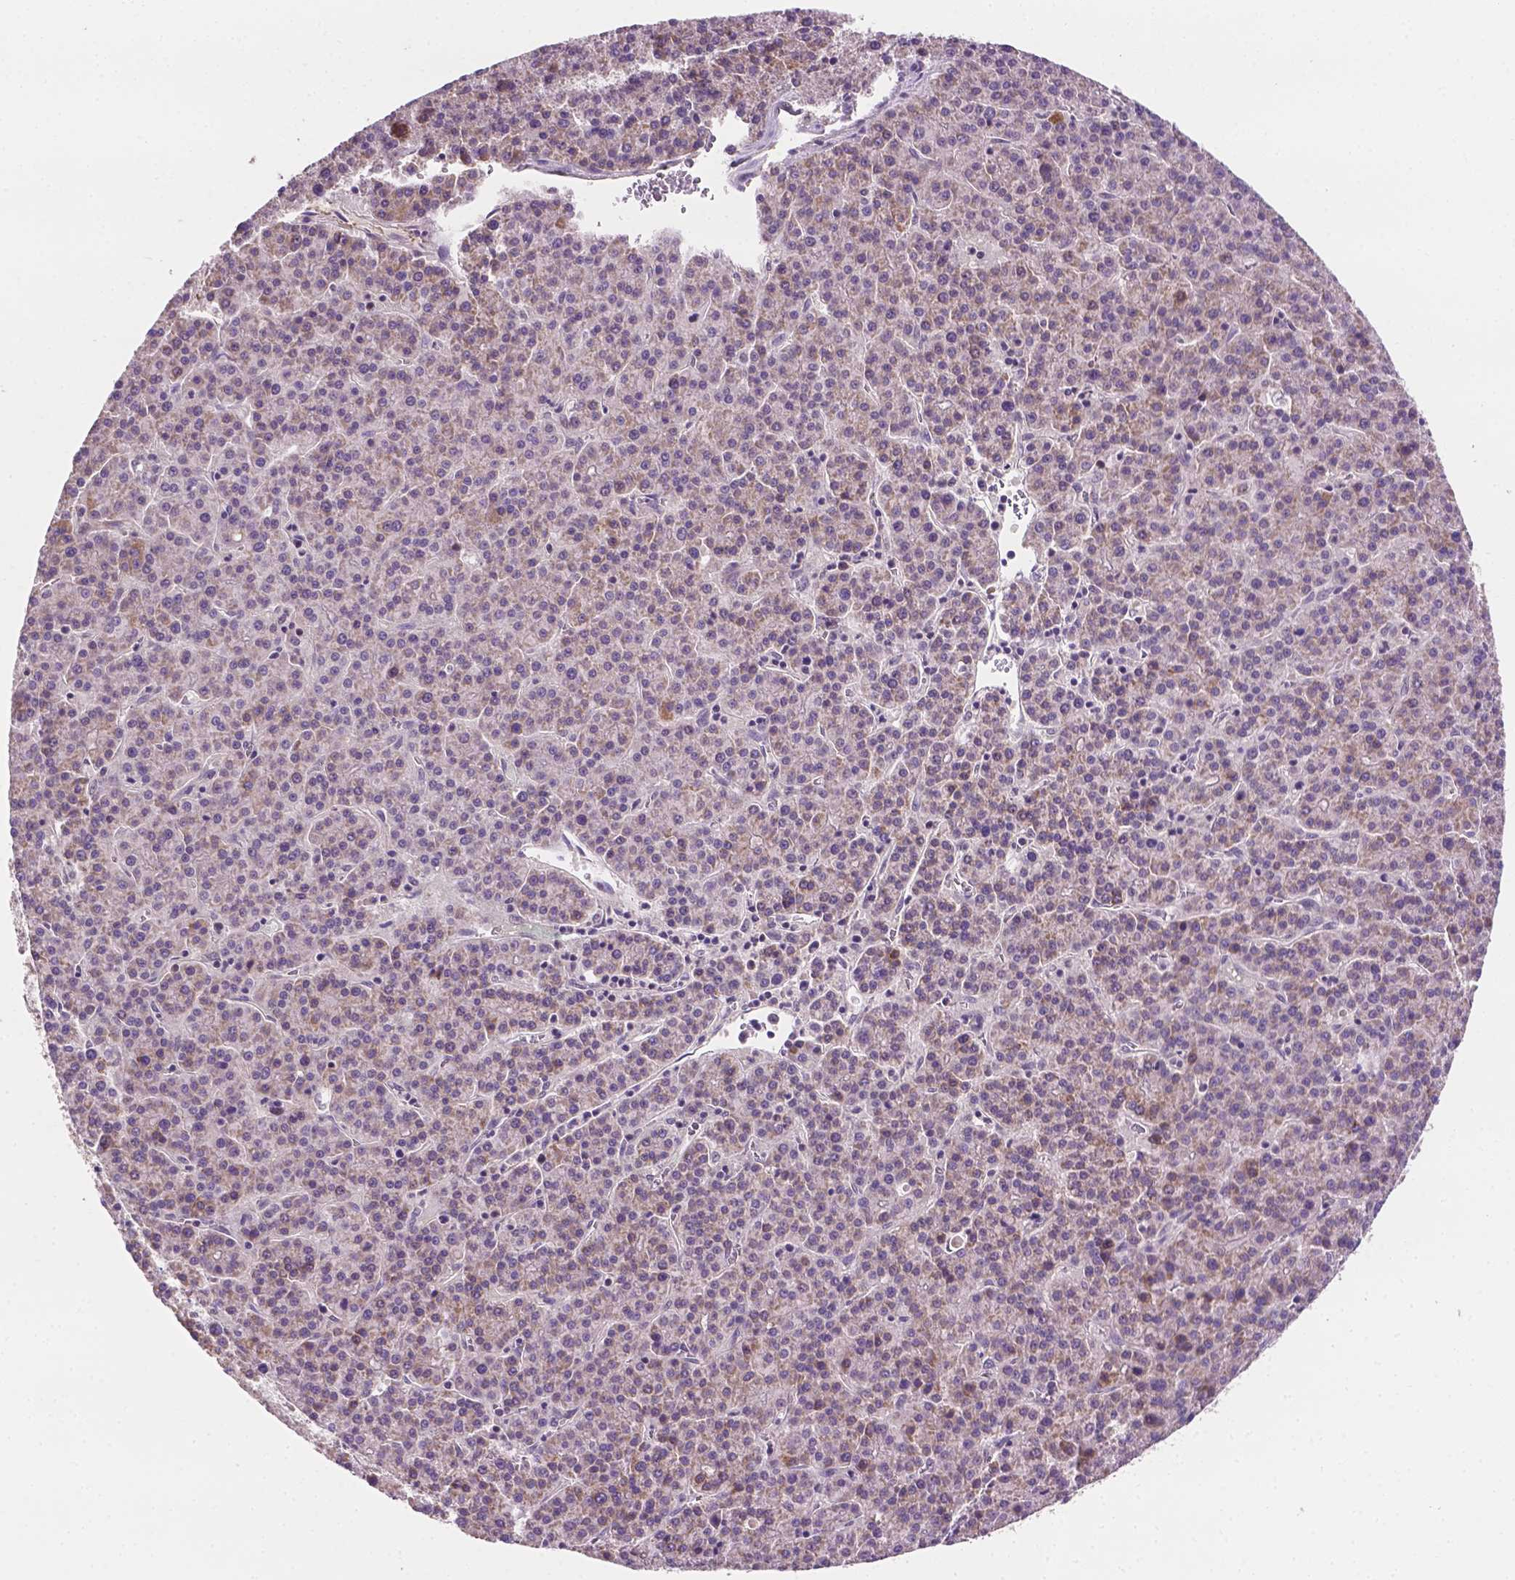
{"staining": {"intensity": "weak", "quantity": "25%-75%", "location": "cytoplasmic/membranous"}, "tissue": "liver cancer", "cell_type": "Tumor cells", "image_type": "cancer", "snomed": [{"axis": "morphology", "description": "Carcinoma, Hepatocellular, NOS"}, {"axis": "topography", "description": "Liver"}], "caption": "Liver cancer (hepatocellular carcinoma) was stained to show a protein in brown. There is low levels of weak cytoplasmic/membranous expression in about 25%-75% of tumor cells.", "gene": "MROH6", "patient": {"sex": "female", "age": 58}}